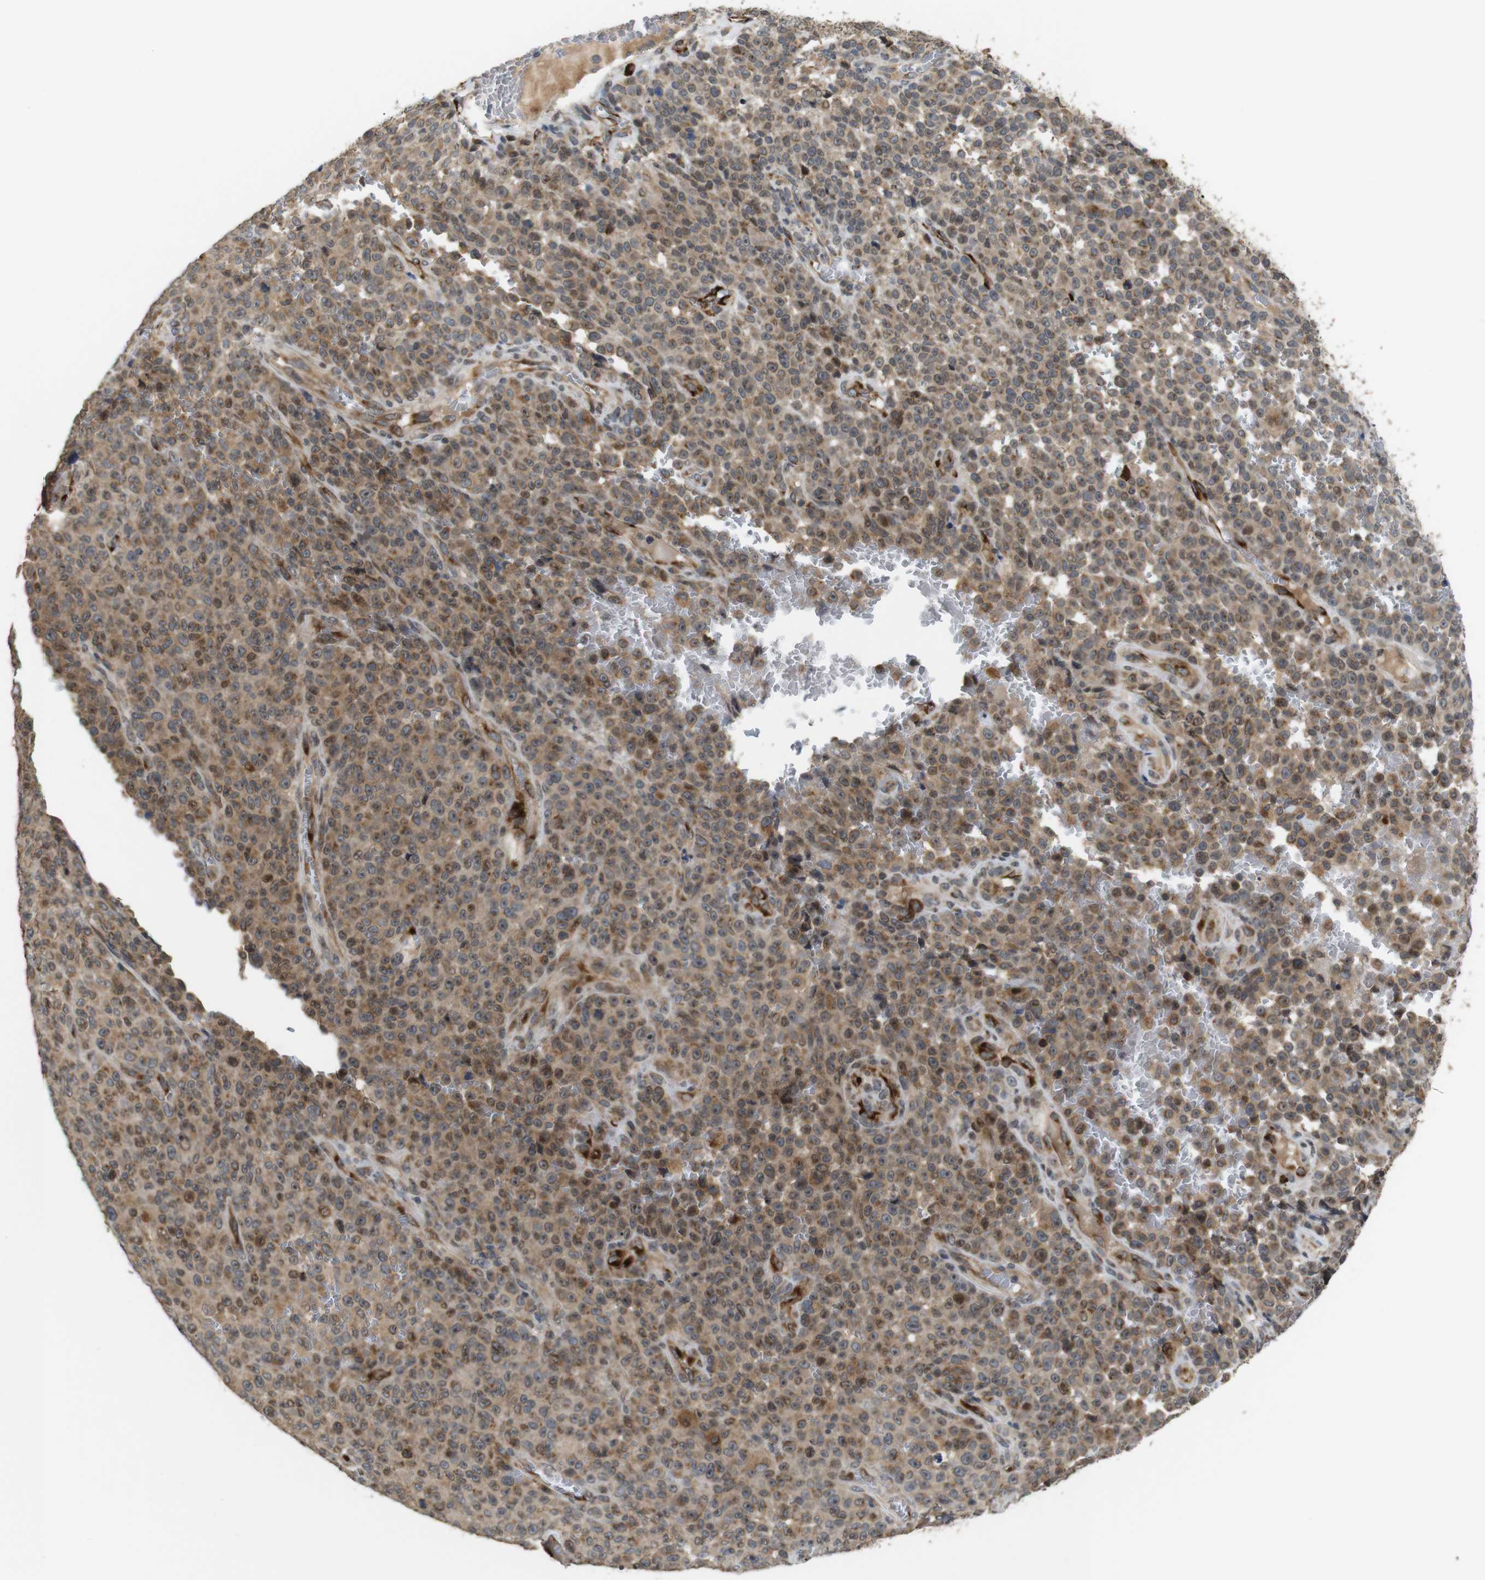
{"staining": {"intensity": "moderate", "quantity": ">75%", "location": "cytoplasmic/membranous"}, "tissue": "melanoma", "cell_type": "Tumor cells", "image_type": "cancer", "snomed": [{"axis": "morphology", "description": "Malignant melanoma, NOS"}, {"axis": "topography", "description": "Skin"}], "caption": "Moderate cytoplasmic/membranous positivity for a protein is present in approximately >75% of tumor cells of malignant melanoma using immunohistochemistry.", "gene": "EFCAB14", "patient": {"sex": "female", "age": 82}}